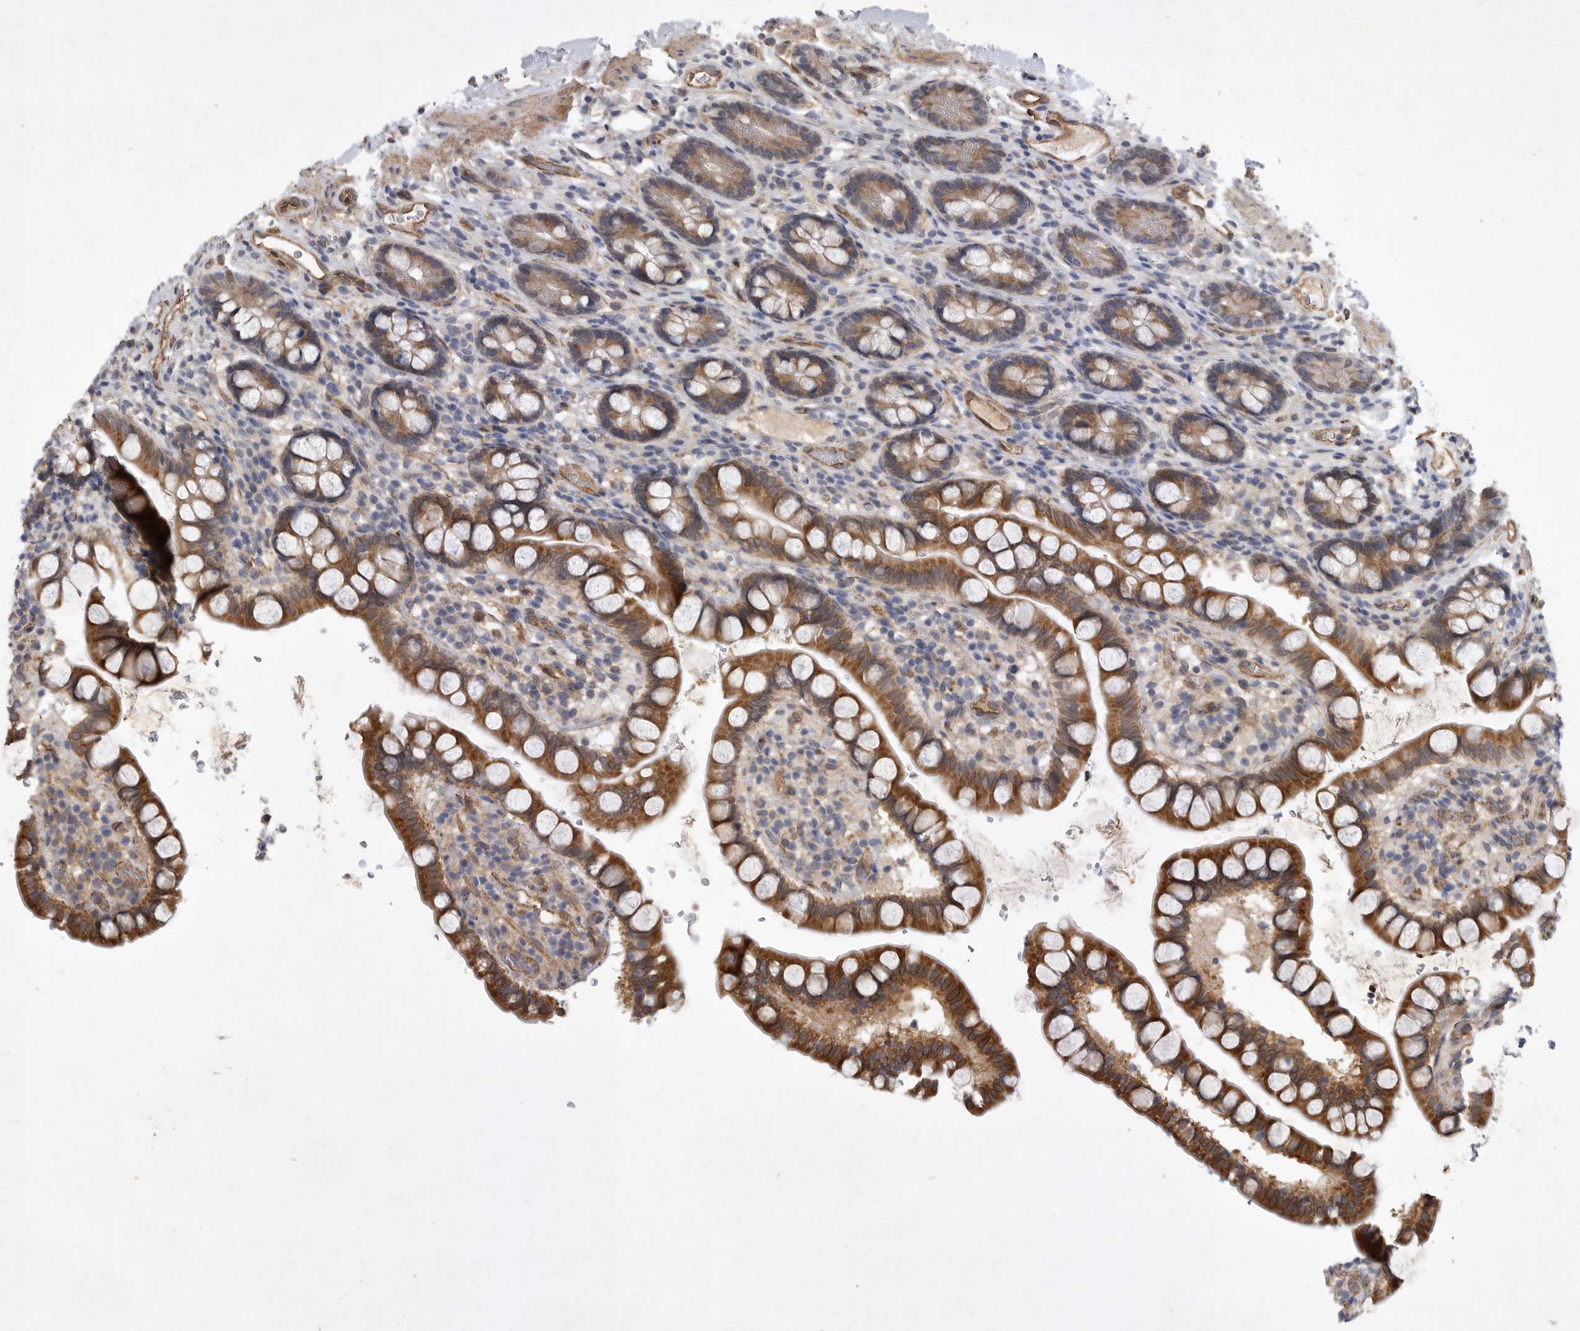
{"staining": {"intensity": "strong", "quantity": "<25%", "location": "cytoplasmic/membranous"}, "tissue": "small intestine", "cell_type": "Glandular cells", "image_type": "normal", "snomed": [{"axis": "morphology", "description": "Normal tissue, NOS"}, {"axis": "topography", "description": "Smooth muscle"}, {"axis": "topography", "description": "Small intestine"}], "caption": "Human small intestine stained for a protein (brown) displays strong cytoplasmic/membranous positive positivity in about <25% of glandular cells.", "gene": "ANKFY1", "patient": {"sex": "female", "age": 84}}